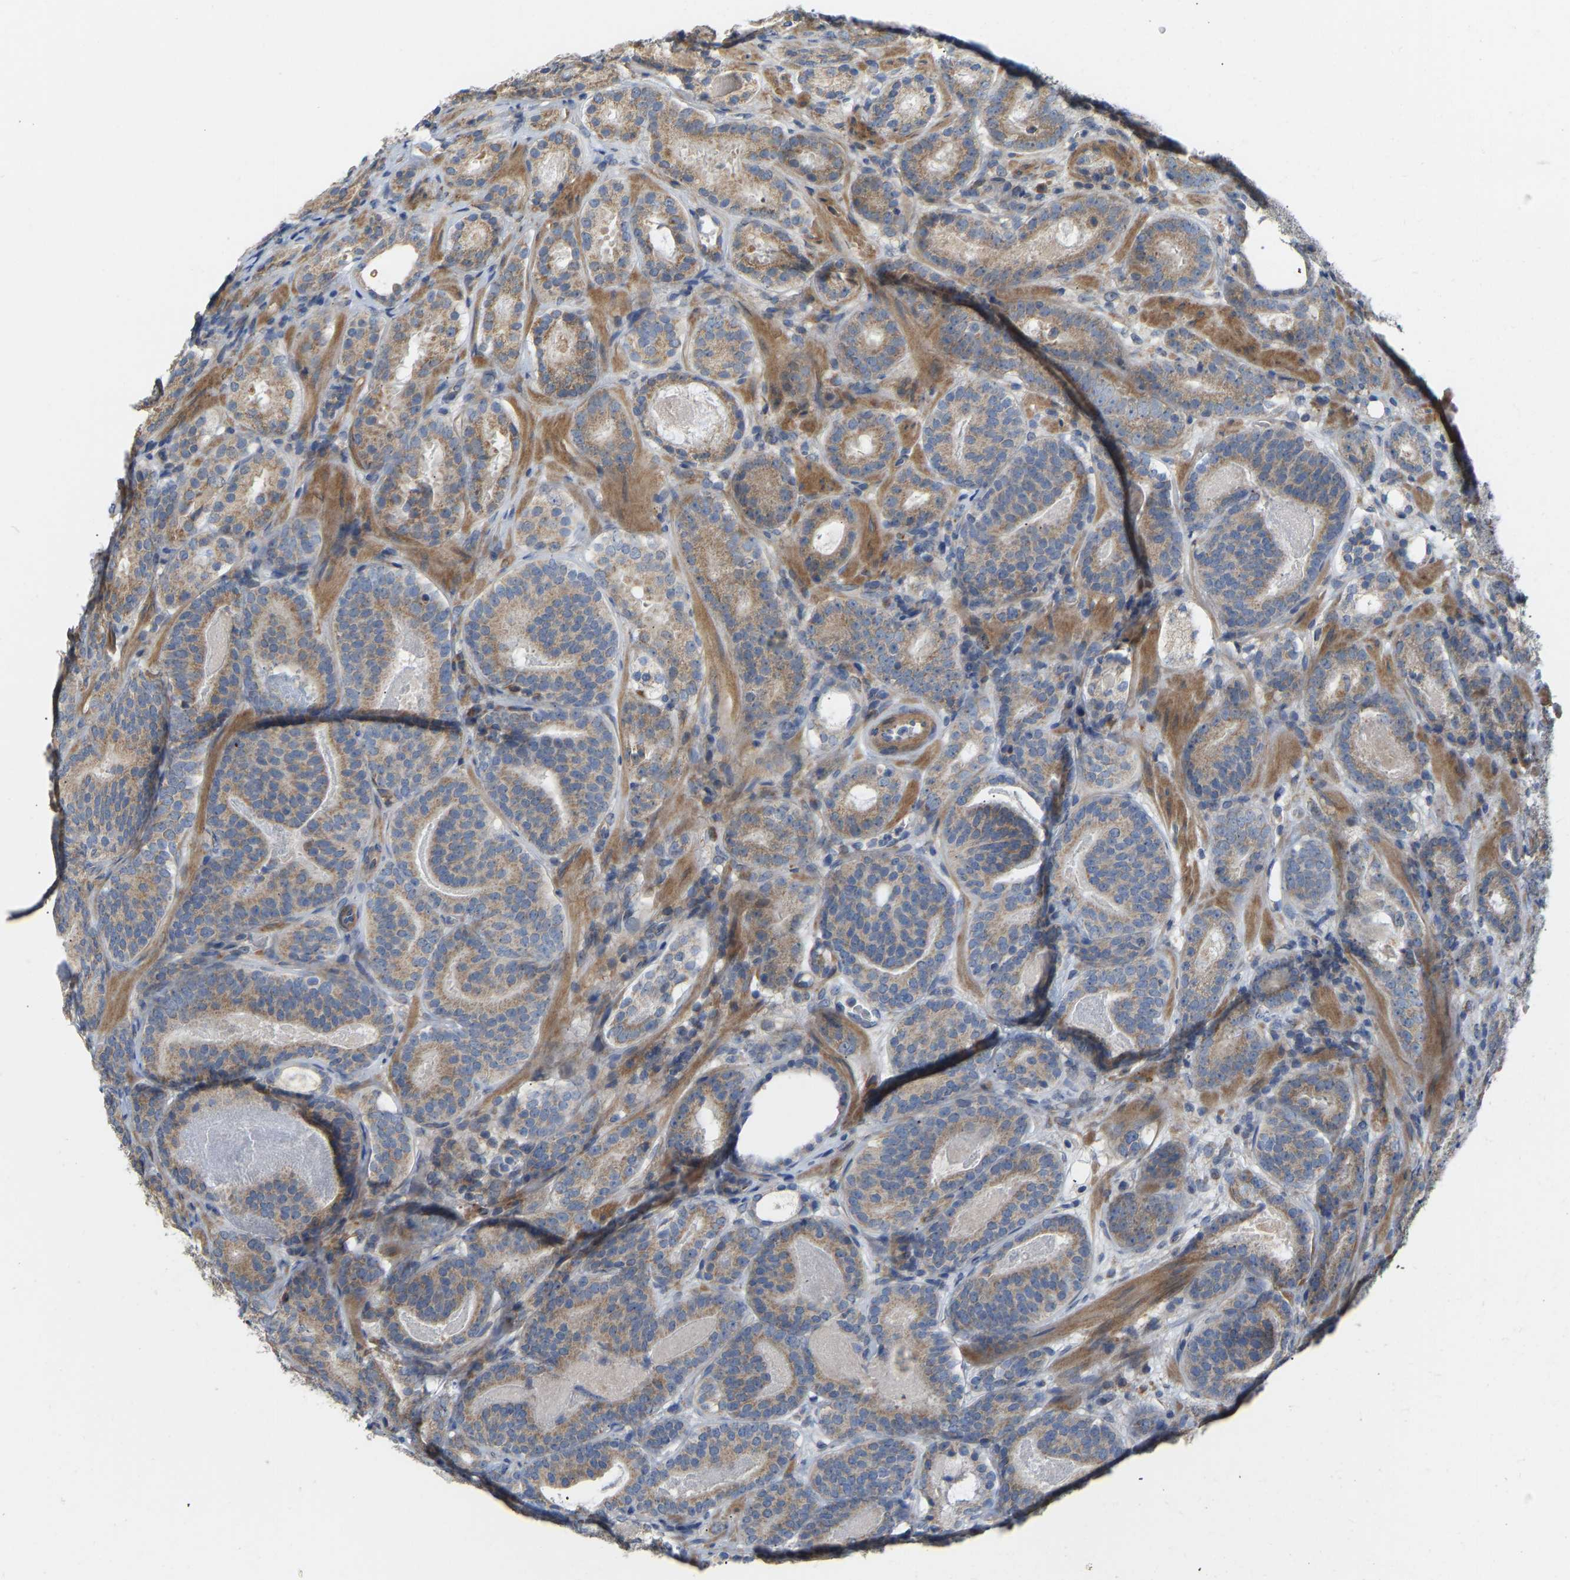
{"staining": {"intensity": "moderate", "quantity": ">75%", "location": "cytoplasmic/membranous"}, "tissue": "prostate cancer", "cell_type": "Tumor cells", "image_type": "cancer", "snomed": [{"axis": "morphology", "description": "Adenocarcinoma, Low grade"}, {"axis": "topography", "description": "Prostate"}], "caption": "Immunohistochemical staining of human prostate adenocarcinoma (low-grade) shows medium levels of moderate cytoplasmic/membranous staining in about >75% of tumor cells.", "gene": "HACD2", "patient": {"sex": "male", "age": 69}}